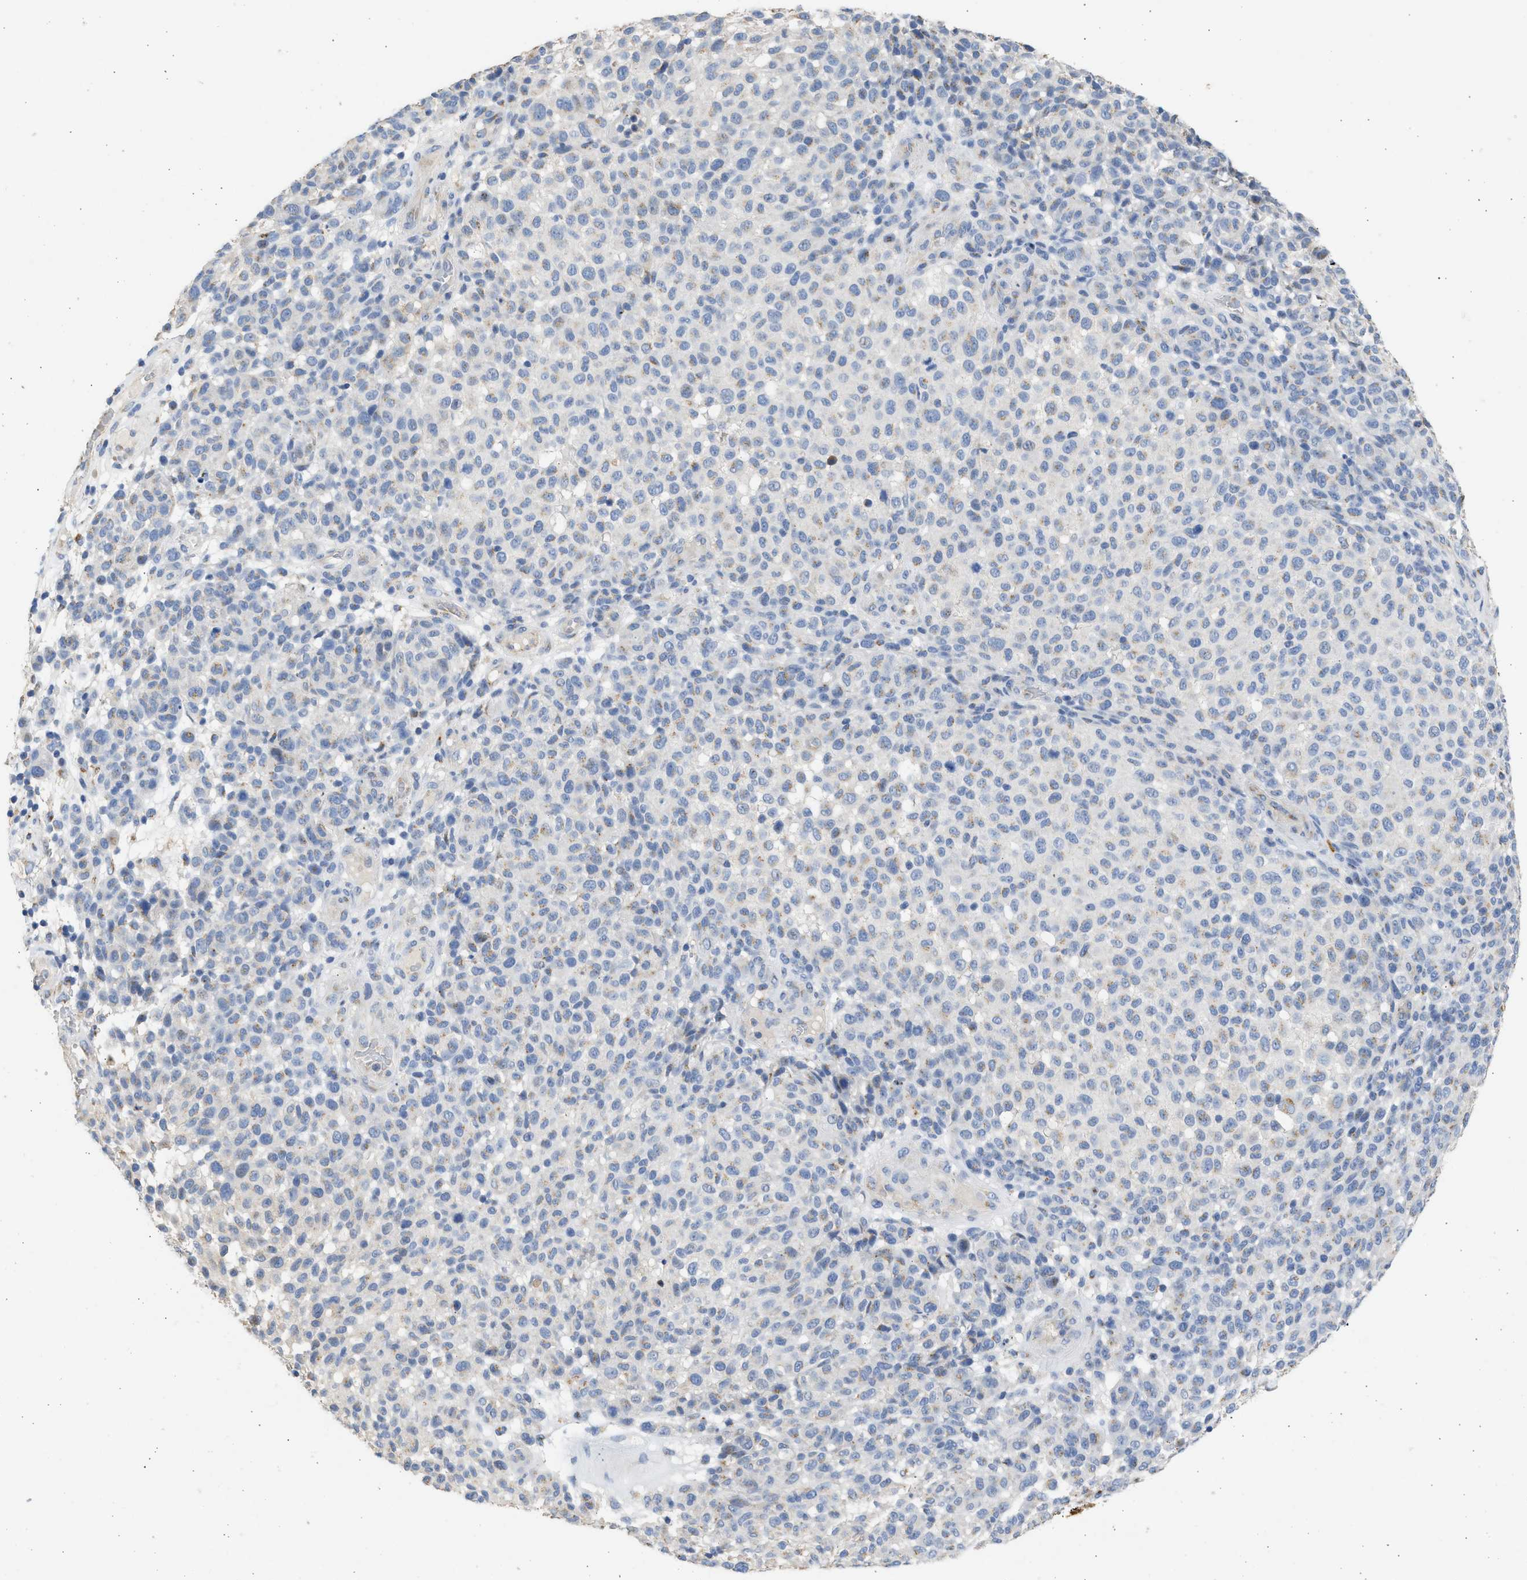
{"staining": {"intensity": "negative", "quantity": "none", "location": "none"}, "tissue": "melanoma", "cell_type": "Tumor cells", "image_type": "cancer", "snomed": [{"axis": "morphology", "description": "Malignant melanoma, NOS"}, {"axis": "topography", "description": "Skin"}], "caption": "Immunohistochemistry (IHC) image of malignant melanoma stained for a protein (brown), which exhibits no positivity in tumor cells. The staining was performed using DAB to visualize the protein expression in brown, while the nuclei were stained in blue with hematoxylin (Magnification: 20x).", "gene": "IPO8", "patient": {"sex": "male", "age": 59}}